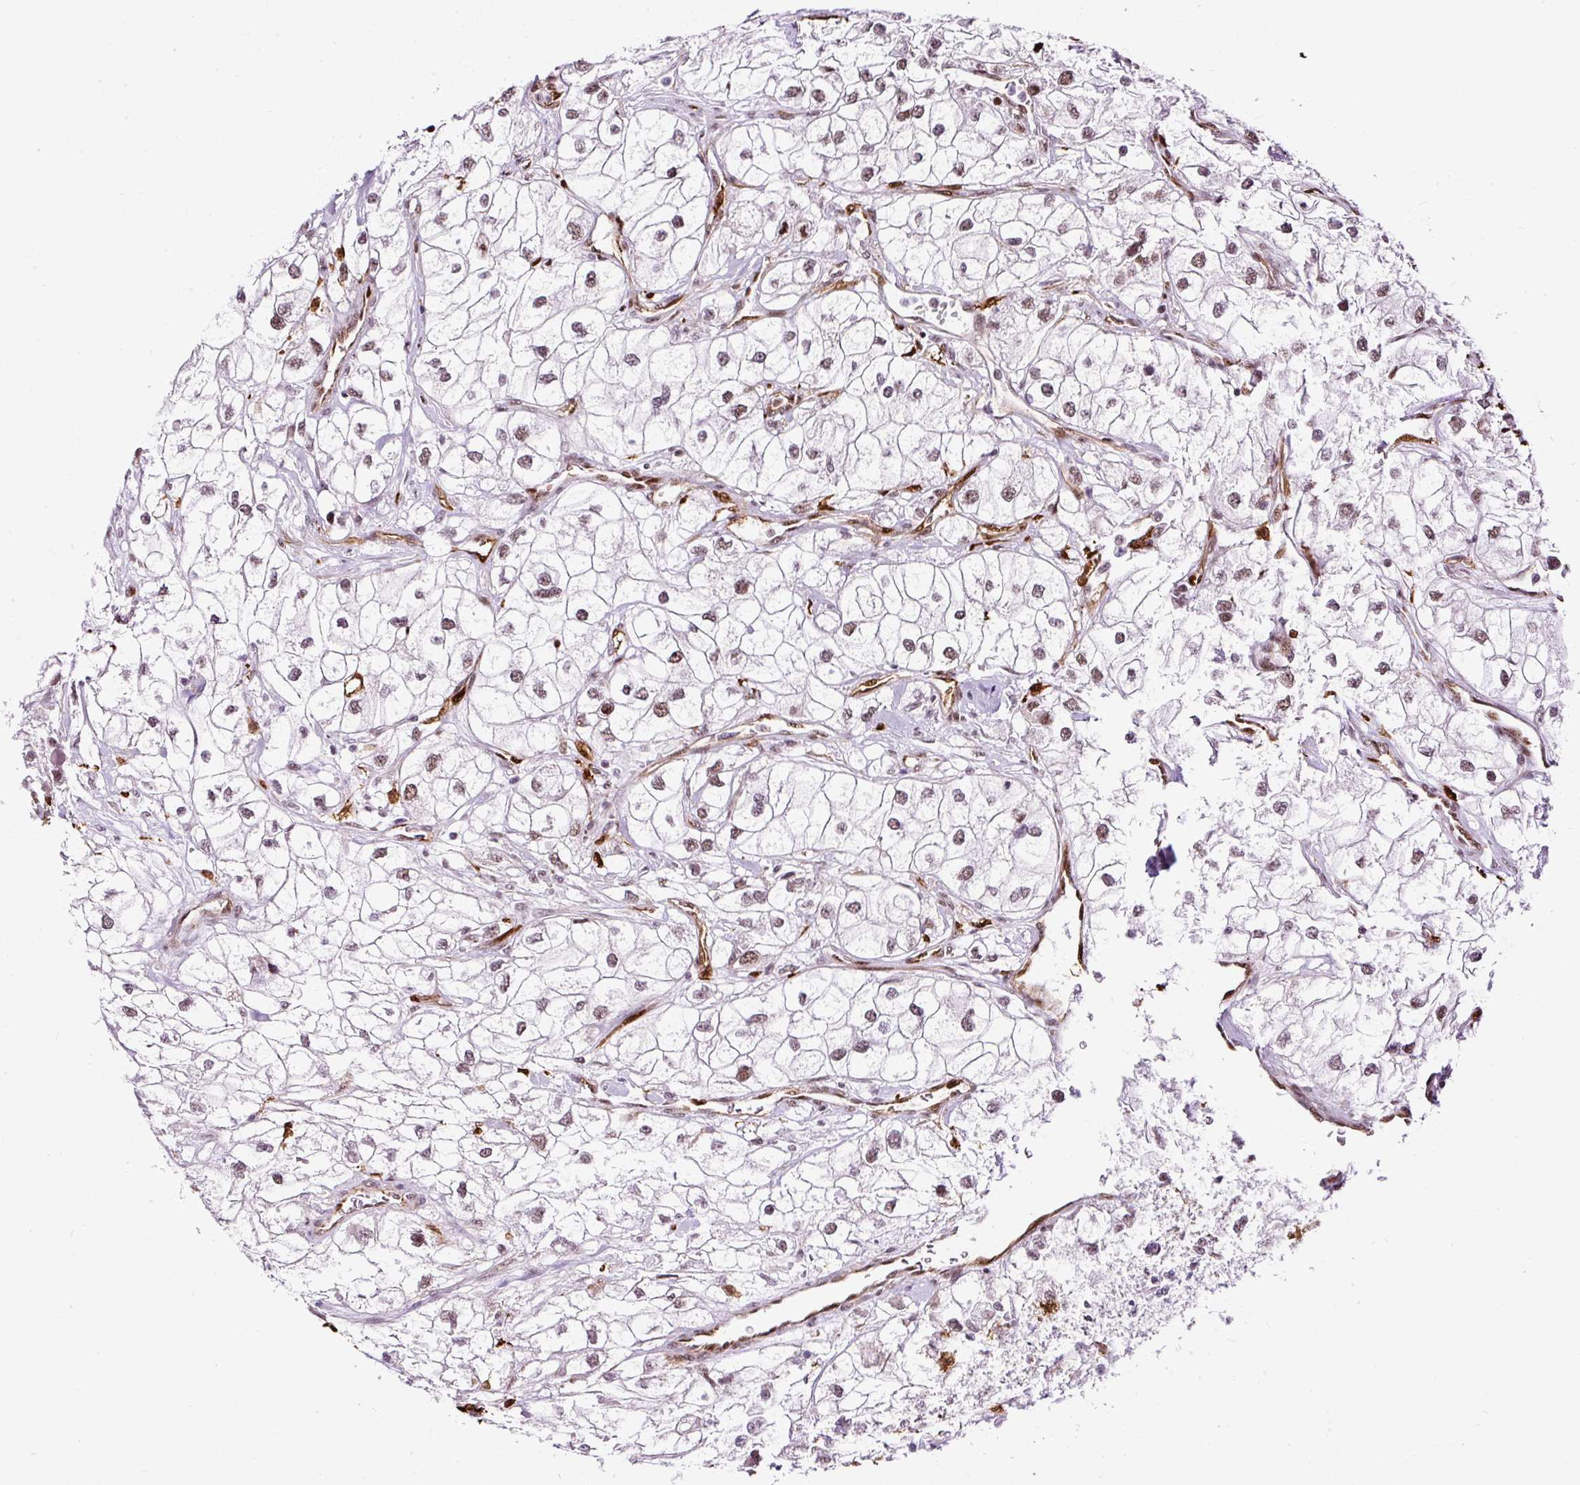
{"staining": {"intensity": "weak", "quantity": "25%-75%", "location": "nuclear"}, "tissue": "renal cancer", "cell_type": "Tumor cells", "image_type": "cancer", "snomed": [{"axis": "morphology", "description": "Adenocarcinoma, NOS"}, {"axis": "topography", "description": "Kidney"}], "caption": "Immunohistochemistry (IHC) (DAB (3,3'-diaminobenzidine)) staining of human renal cancer demonstrates weak nuclear protein positivity in about 25%-75% of tumor cells.", "gene": "LUC7L2", "patient": {"sex": "male", "age": 59}}